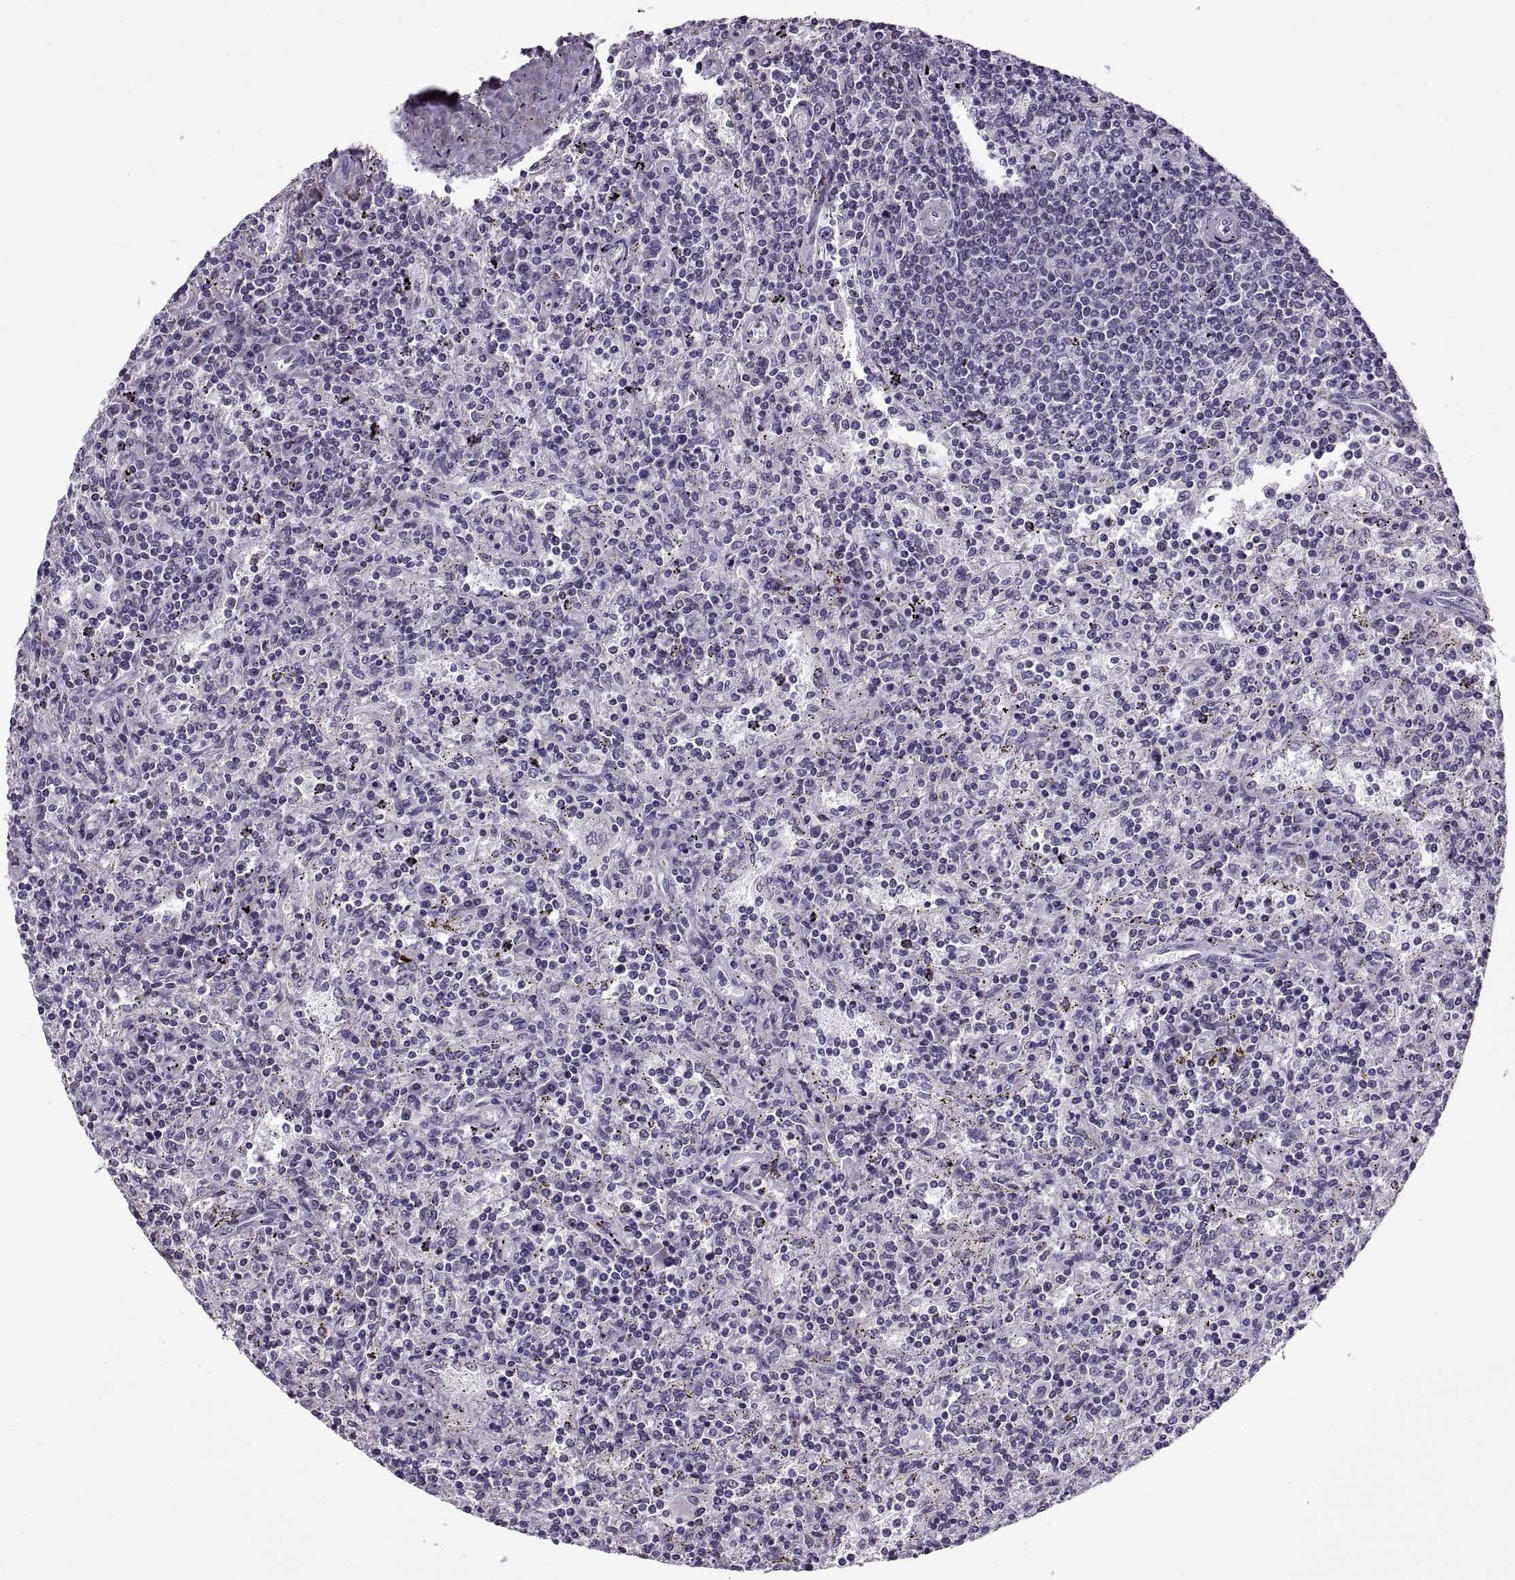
{"staining": {"intensity": "negative", "quantity": "none", "location": "none"}, "tissue": "lymphoma", "cell_type": "Tumor cells", "image_type": "cancer", "snomed": [{"axis": "morphology", "description": "Malignant lymphoma, non-Hodgkin's type, Low grade"}, {"axis": "topography", "description": "Spleen"}], "caption": "This is a histopathology image of immunohistochemistry (IHC) staining of low-grade malignant lymphoma, non-Hodgkin's type, which shows no expression in tumor cells.", "gene": "CALCR", "patient": {"sex": "male", "age": 62}}